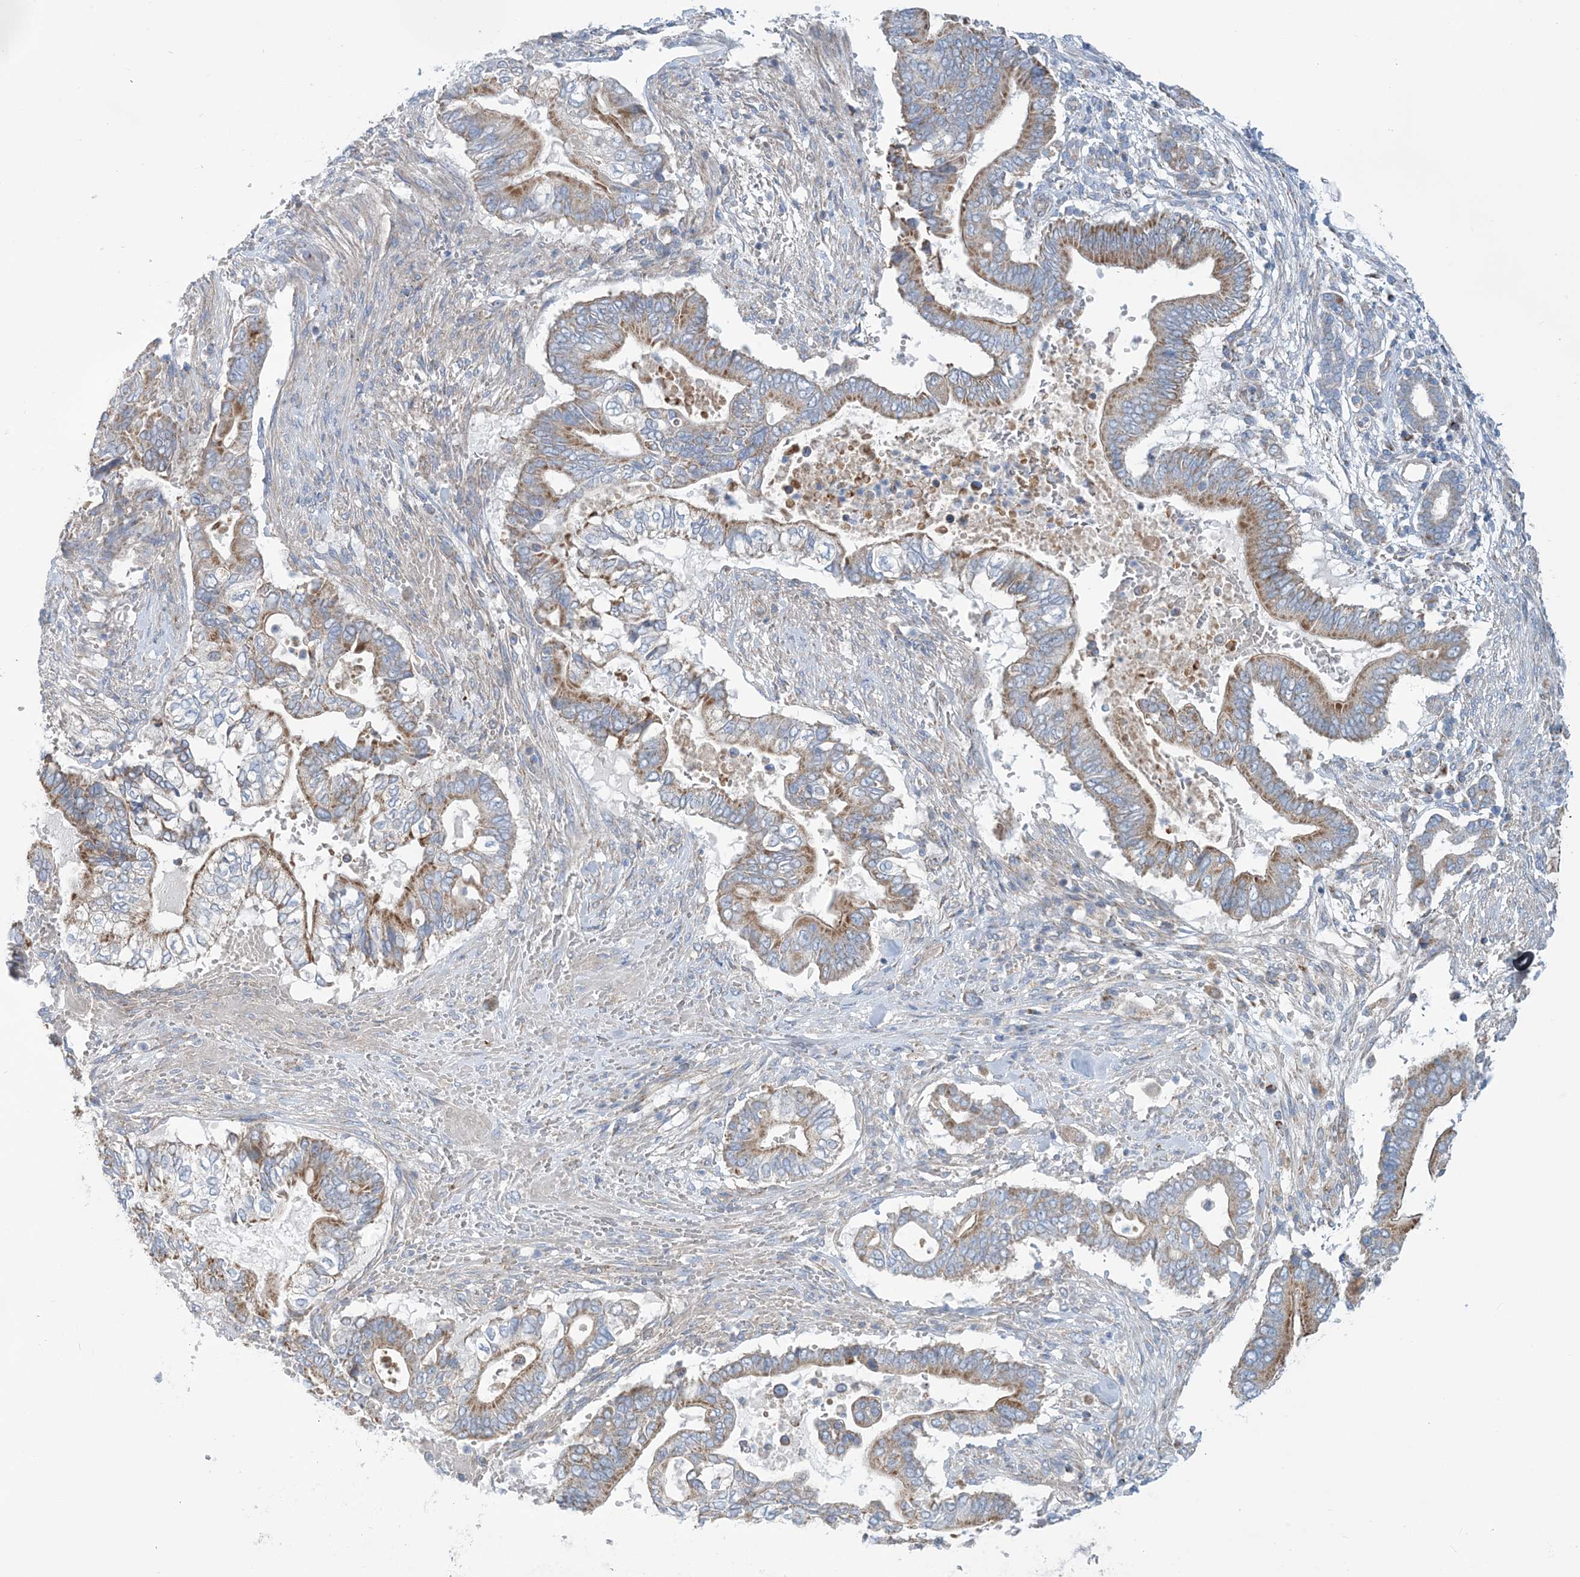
{"staining": {"intensity": "moderate", "quantity": ">75%", "location": "cytoplasmic/membranous"}, "tissue": "pancreatic cancer", "cell_type": "Tumor cells", "image_type": "cancer", "snomed": [{"axis": "morphology", "description": "Adenocarcinoma, NOS"}, {"axis": "topography", "description": "Pancreas"}], "caption": "Pancreatic cancer (adenocarcinoma) stained with DAB IHC displays medium levels of moderate cytoplasmic/membranous staining in approximately >75% of tumor cells.", "gene": "PHOSPHO2", "patient": {"sex": "male", "age": 68}}